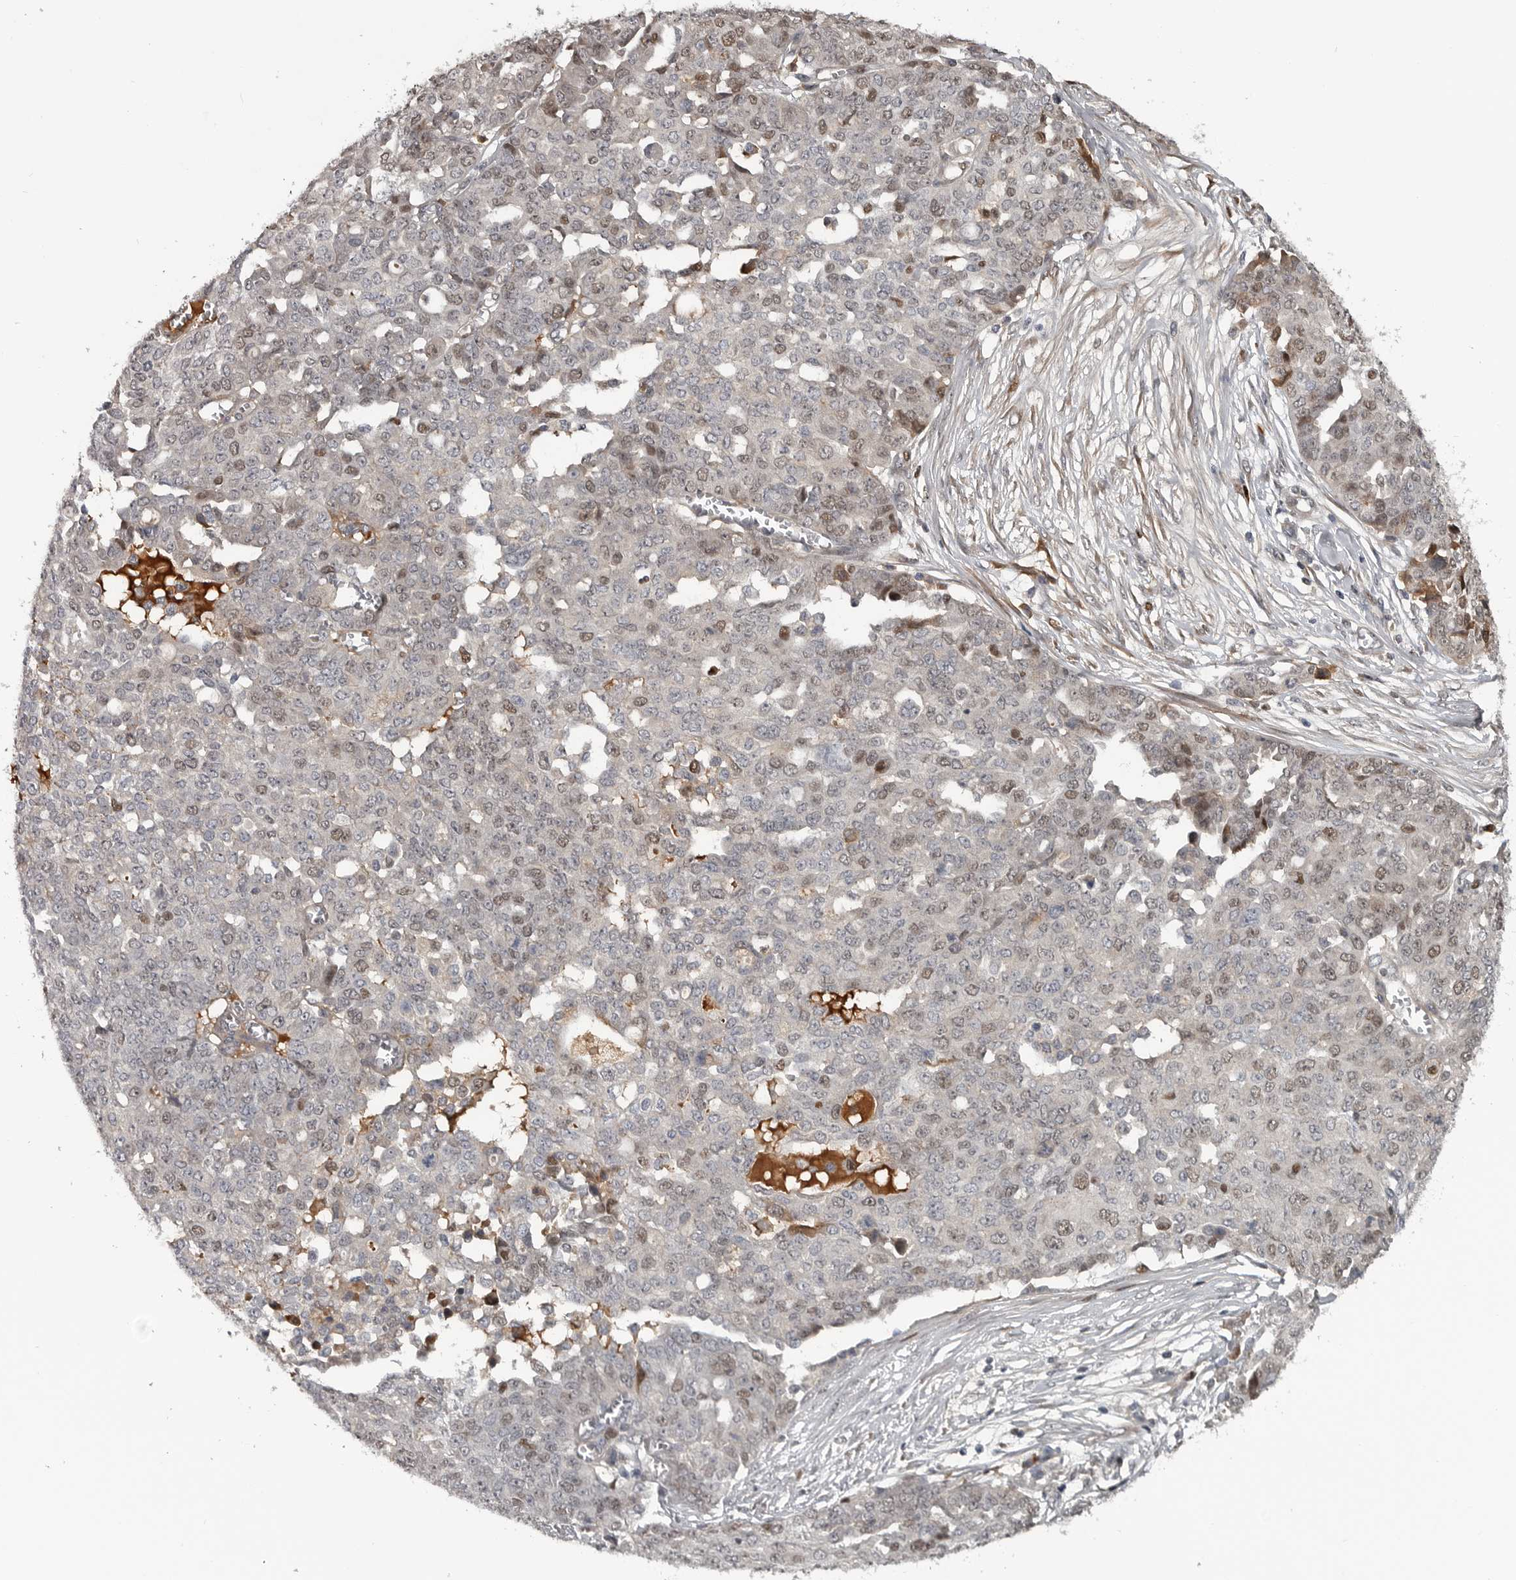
{"staining": {"intensity": "moderate", "quantity": "<25%", "location": "nuclear"}, "tissue": "ovarian cancer", "cell_type": "Tumor cells", "image_type": "cancer", "snomed": [{"axis": "morphology", "description": "Cystadenocarcinoma, serous, NOS"}, {"axis": "topography", "description": "Soft tissue"}, {"axis": "topography", "description": "Ovary"}], "caption": "Human ovarian cancer stained with a brown dye reveals moderate nuclear positive staining in approximately <25% of tumor cells.", "gene": "ZNF277", "patient": {"sex": "female", "age": 57}}